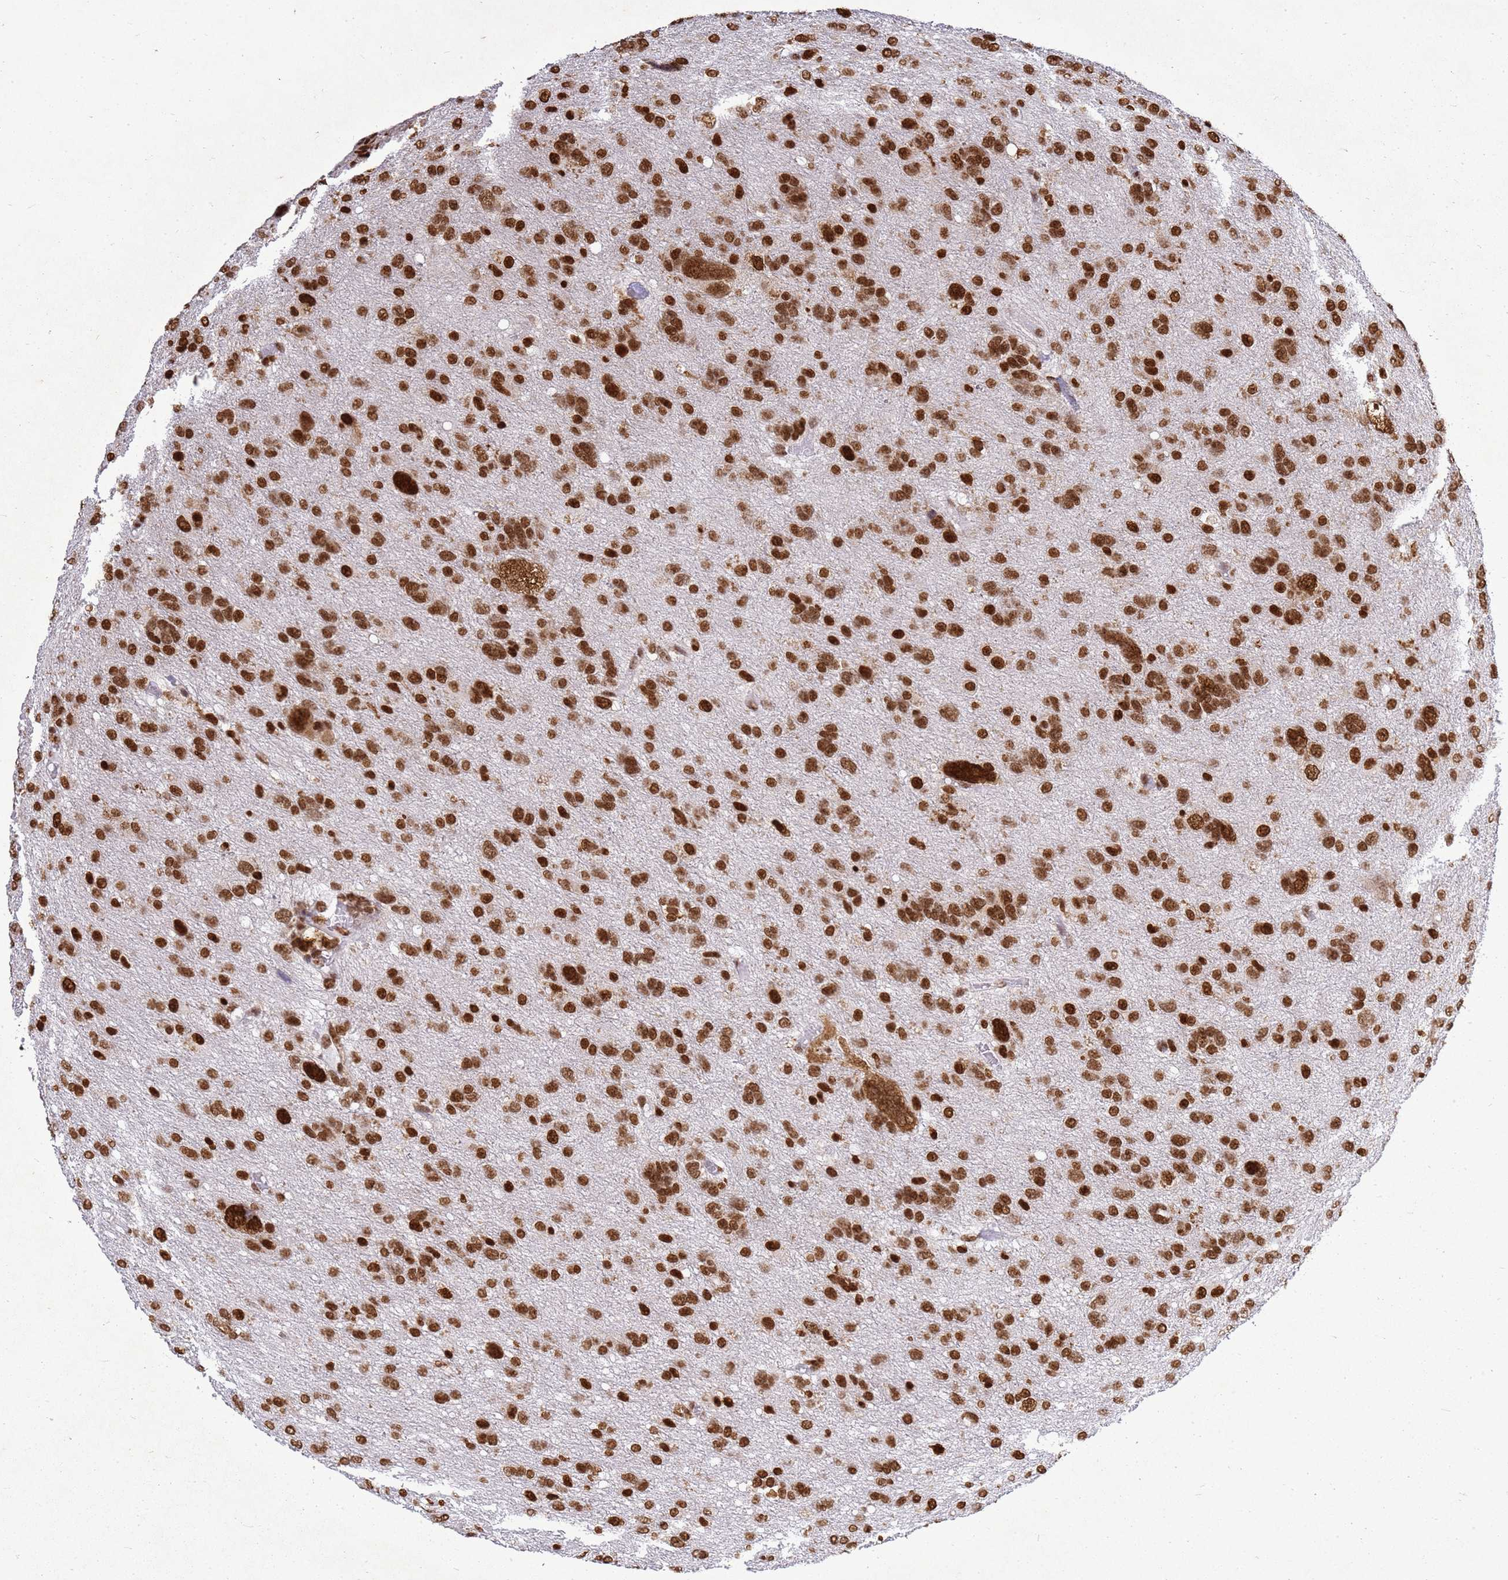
{"staining": {"intensity": "strong", "quantity": ">75%", "location": "nuclear"}, "tissue": "glioma", "cell_type": "Tumor cells", "image_type": "cancer", "snomed": [{"axis": "morphology", "description": "Glioma, malignant, High grade"}, {"axis": "topography", "description": "Brain"}], "caption": "Immunohistochemical staining of high-grade glioma (malignant) displays high levels of strong nuclear protein positivity in about >75% of tumor cells. (Brightfield microscopy of DAB IHC at high magnification).", "gene": "APEX1", "patient": {"sex": "female", "age": 59}}